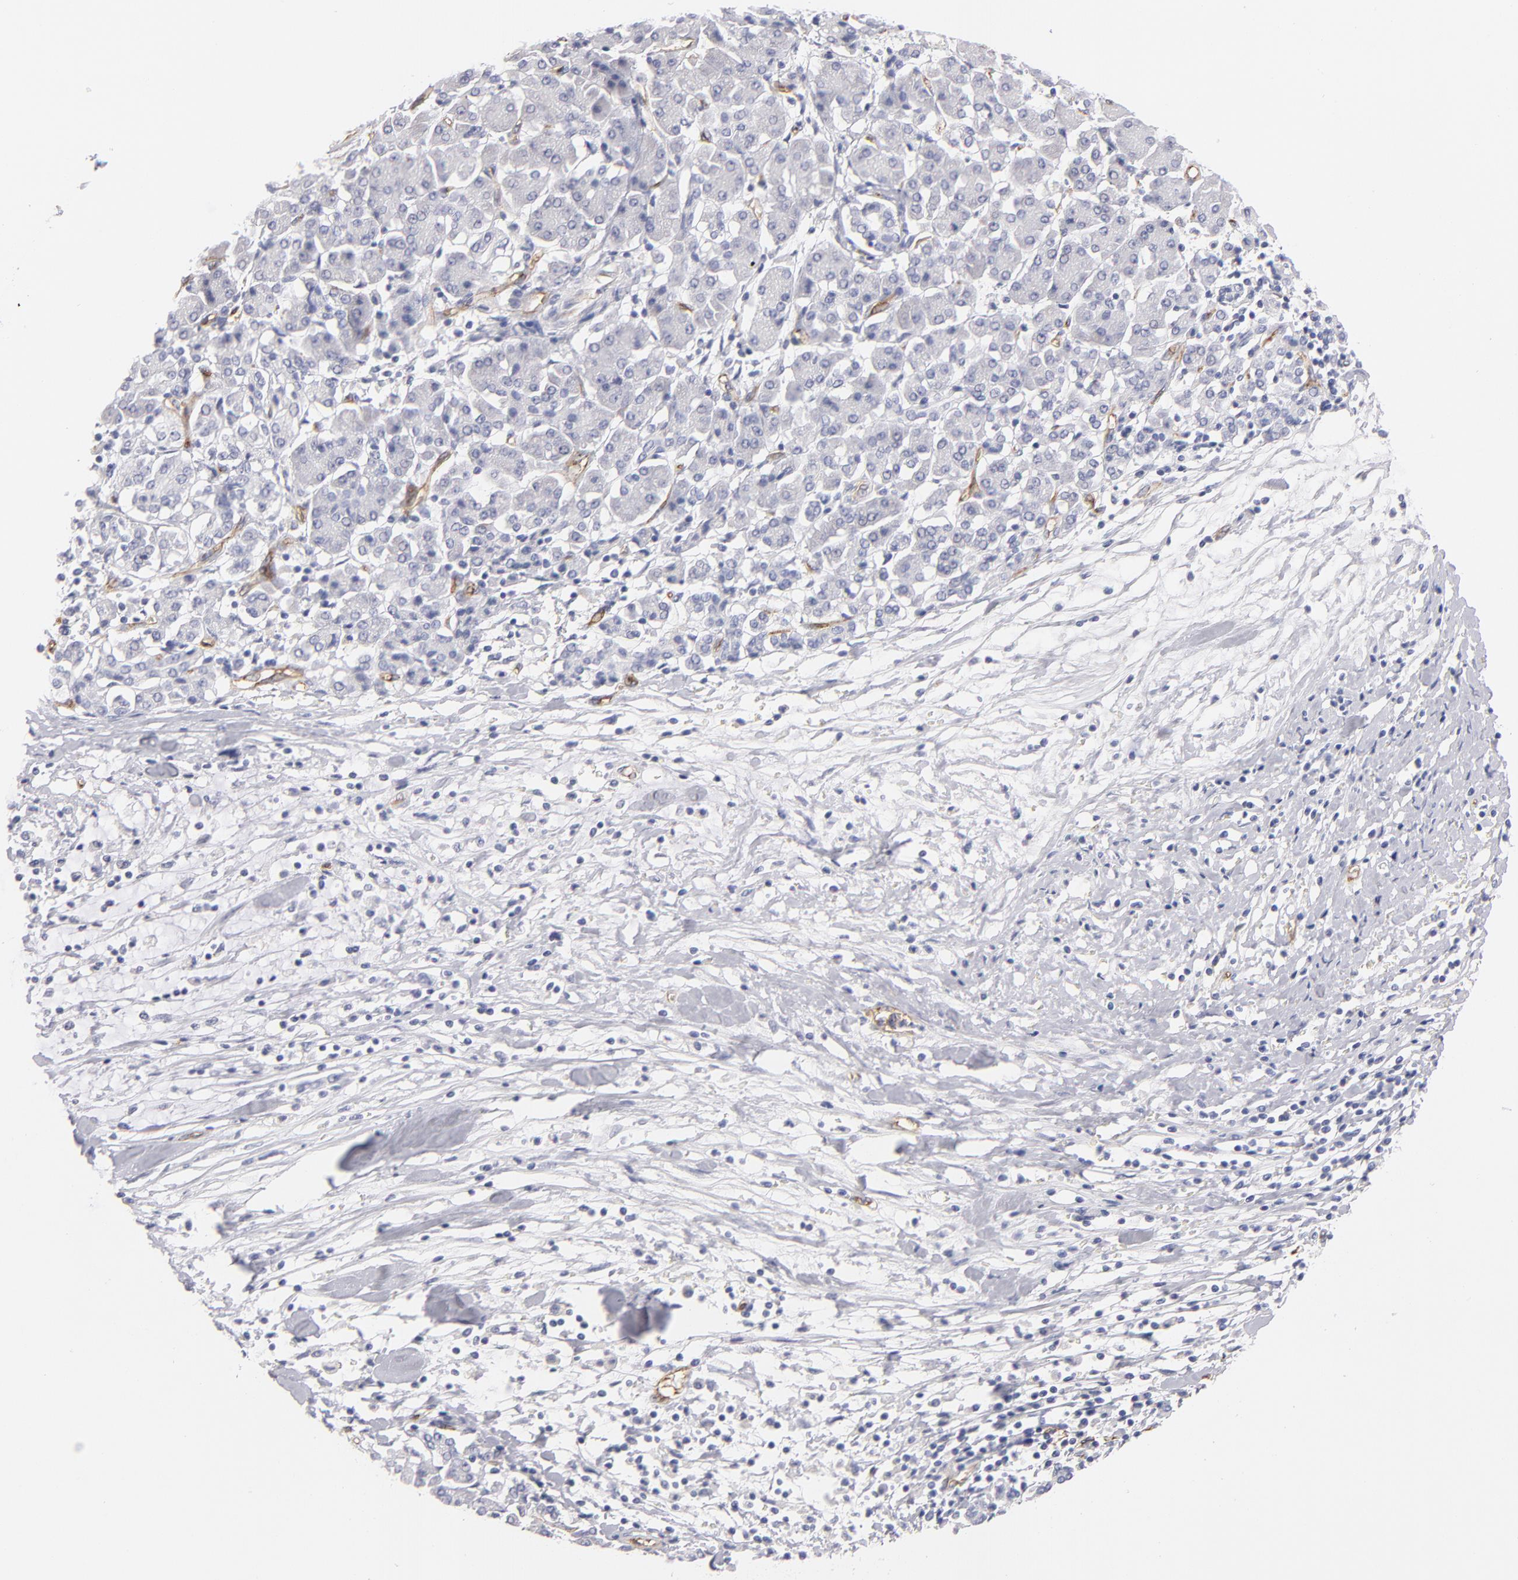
{"staining": {"intensity": "negative", "quantity": "none", "location": "none"}, "tissue": "pancreatic cancer", "cell_type": "Tumor cells", "image_type": "cancer", "snomed": [{"axis": "morphology", "description": "Adenocarcinoma, NOS"}, {"axis": "topography", "description": "Pancreas"}], "caption": "This is a photomicrograph of immunohistochemistry staining of pancreatic cancer (adenocarcinoma), which shows no expression in tumor cells.", "gene": "PLVAP", "patient": {"sex": "female", "age": 57}}